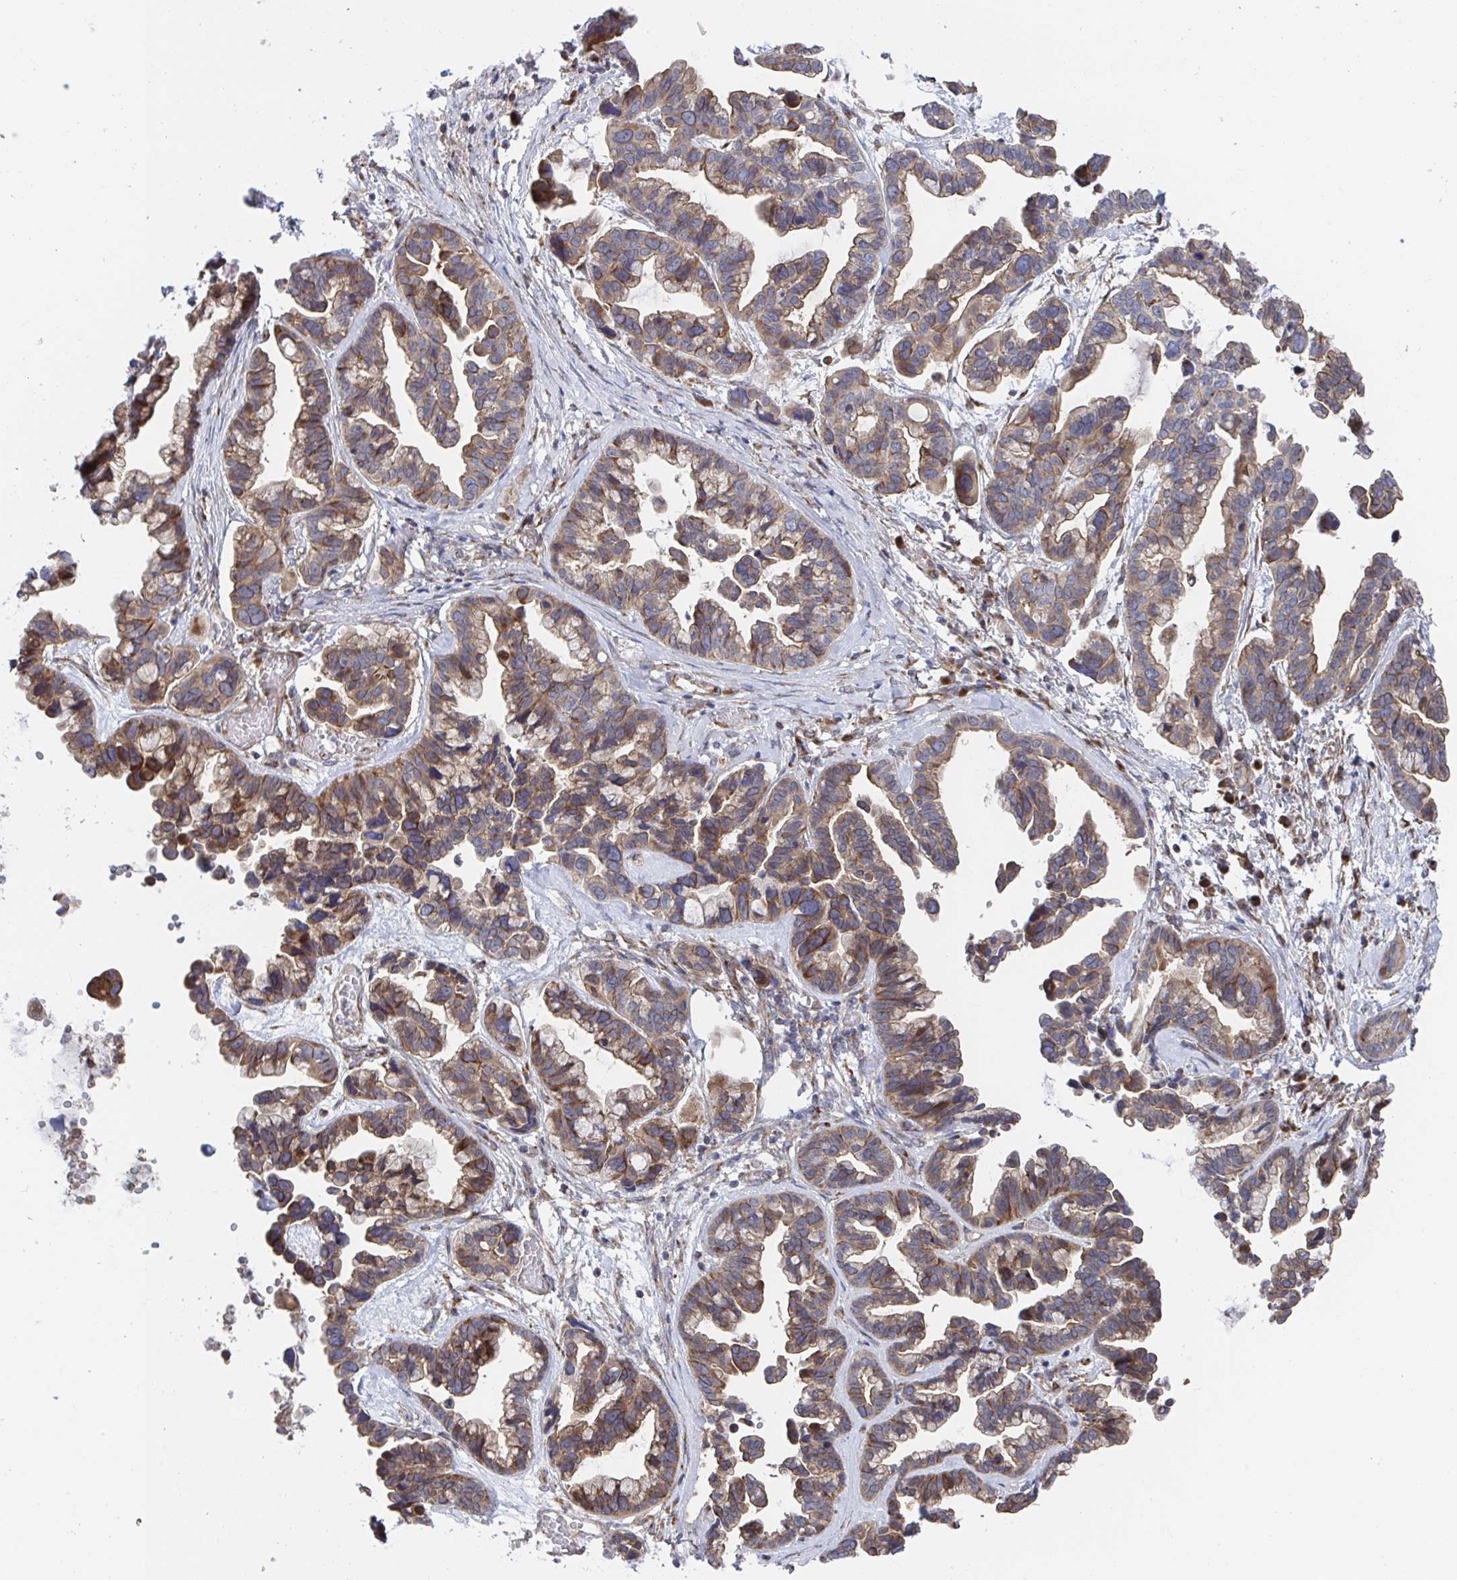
{"staining": {"intensity": "moderate", "quantity": ">75%", "location": "cytoplasmic/membranous"}, "tissue": "ovarian cancer", "cell_type": "Tumor cells", "image_type": "cancer", "snomed": [{"axis": "morphology", "description": "Cystadenocarcinoma, serous, NOS"}, {"axis": "topography", "description": "Ovary"}], "caption": "A photomicrograph of human serous cystadenocarcinoma (ovarian) stained for a protein exhibits moderate cytoplasmic/membranous brown staining in tumor cells.", "gene": "FJX1", "patient": {"sex": "female", "age": 56}}